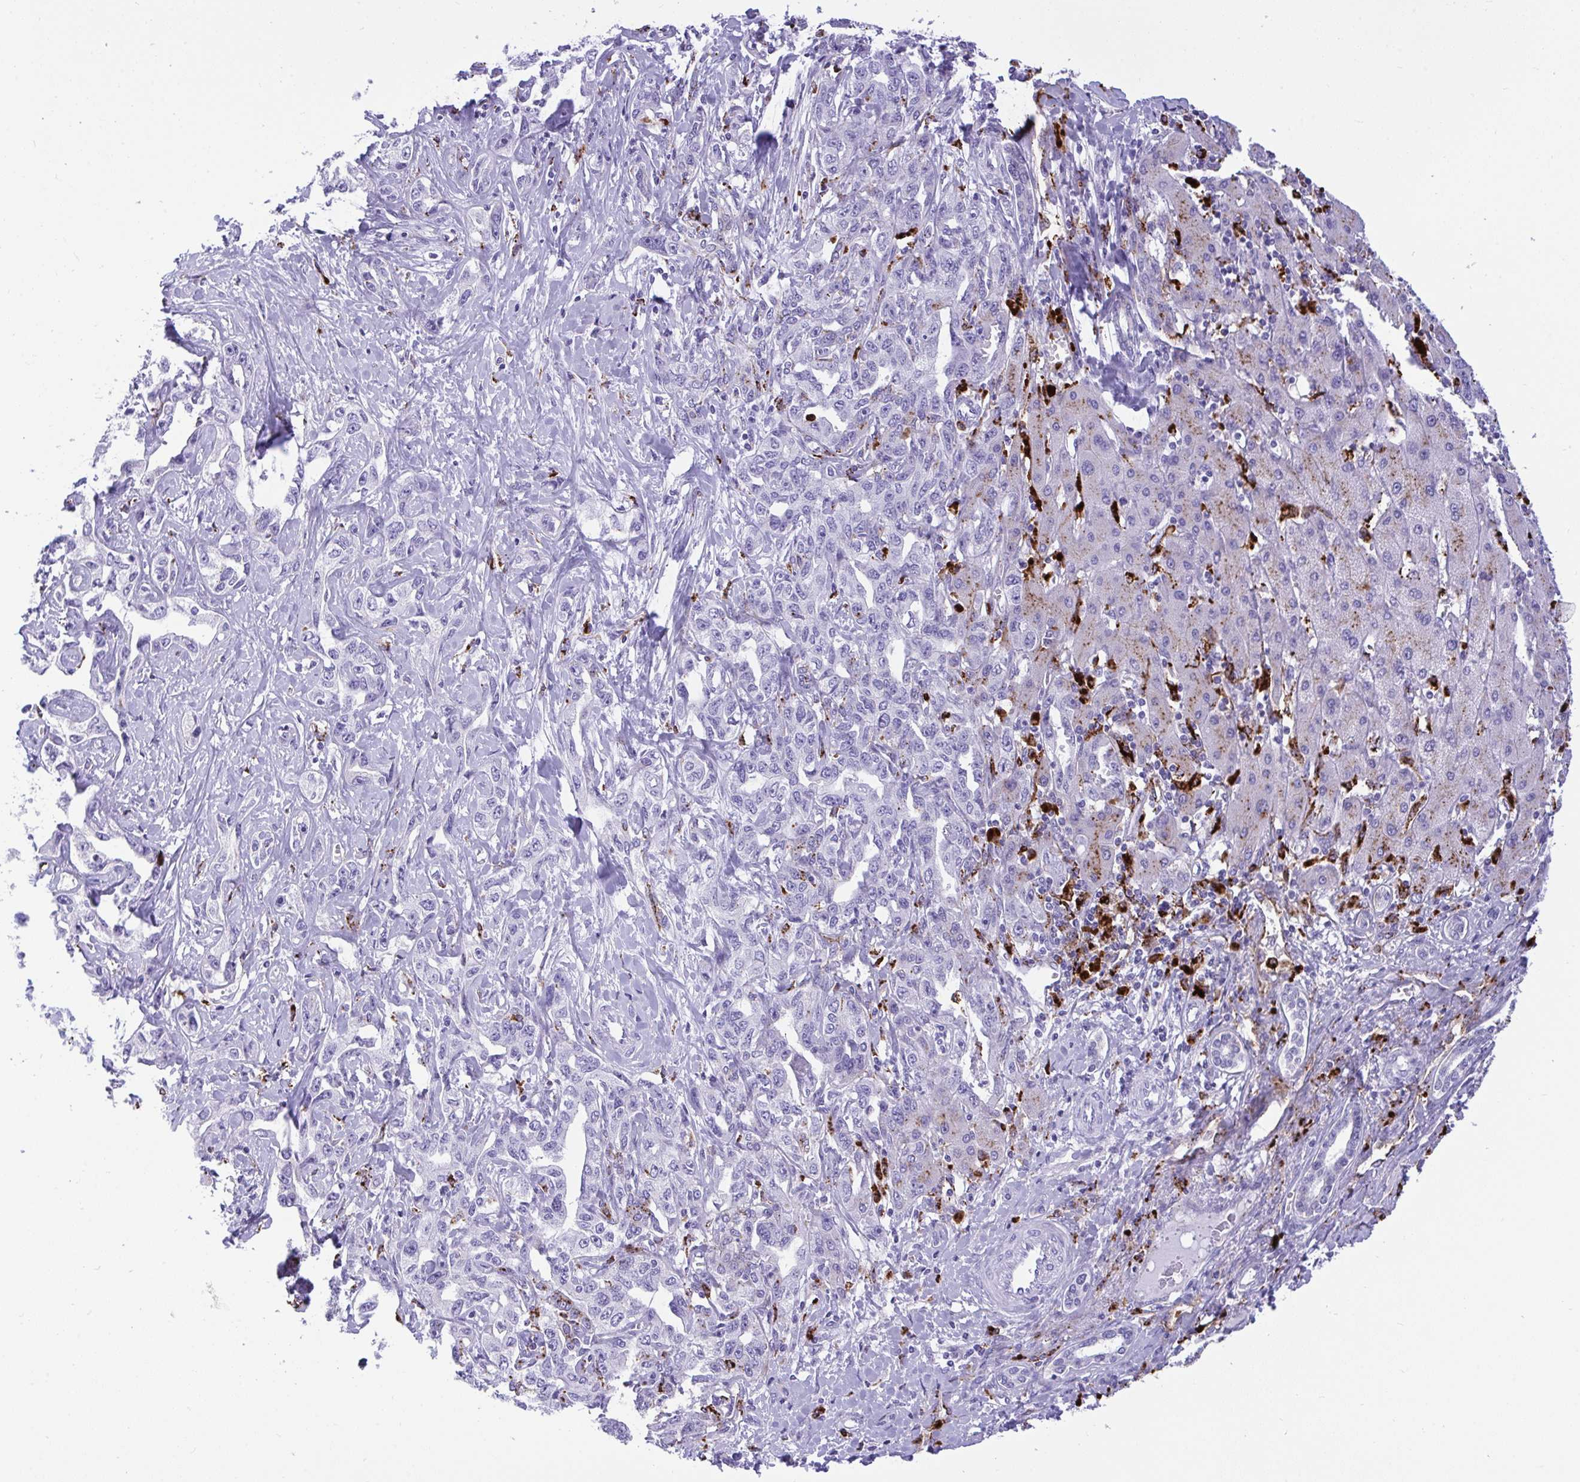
{"staining": {"intensity": "negative", "quantity": "none", "location": "none"}, "tissue": "liver cancer", "cell_type": "Tumor cells", "image_type": "cancer", "snomed": [{"axis": "morphology", "description": "Cholangiocarcinoma"}, {"axis": "topography", "description": "Liver"}], "caption": "High power microscopy micrograph of an immunohistochemistry (IHC) histopathology image of liver cancer, revealing no significant staining in tumor cells.", "gene": "CPVL", "patient": {"sex": "male", "age": 59}}